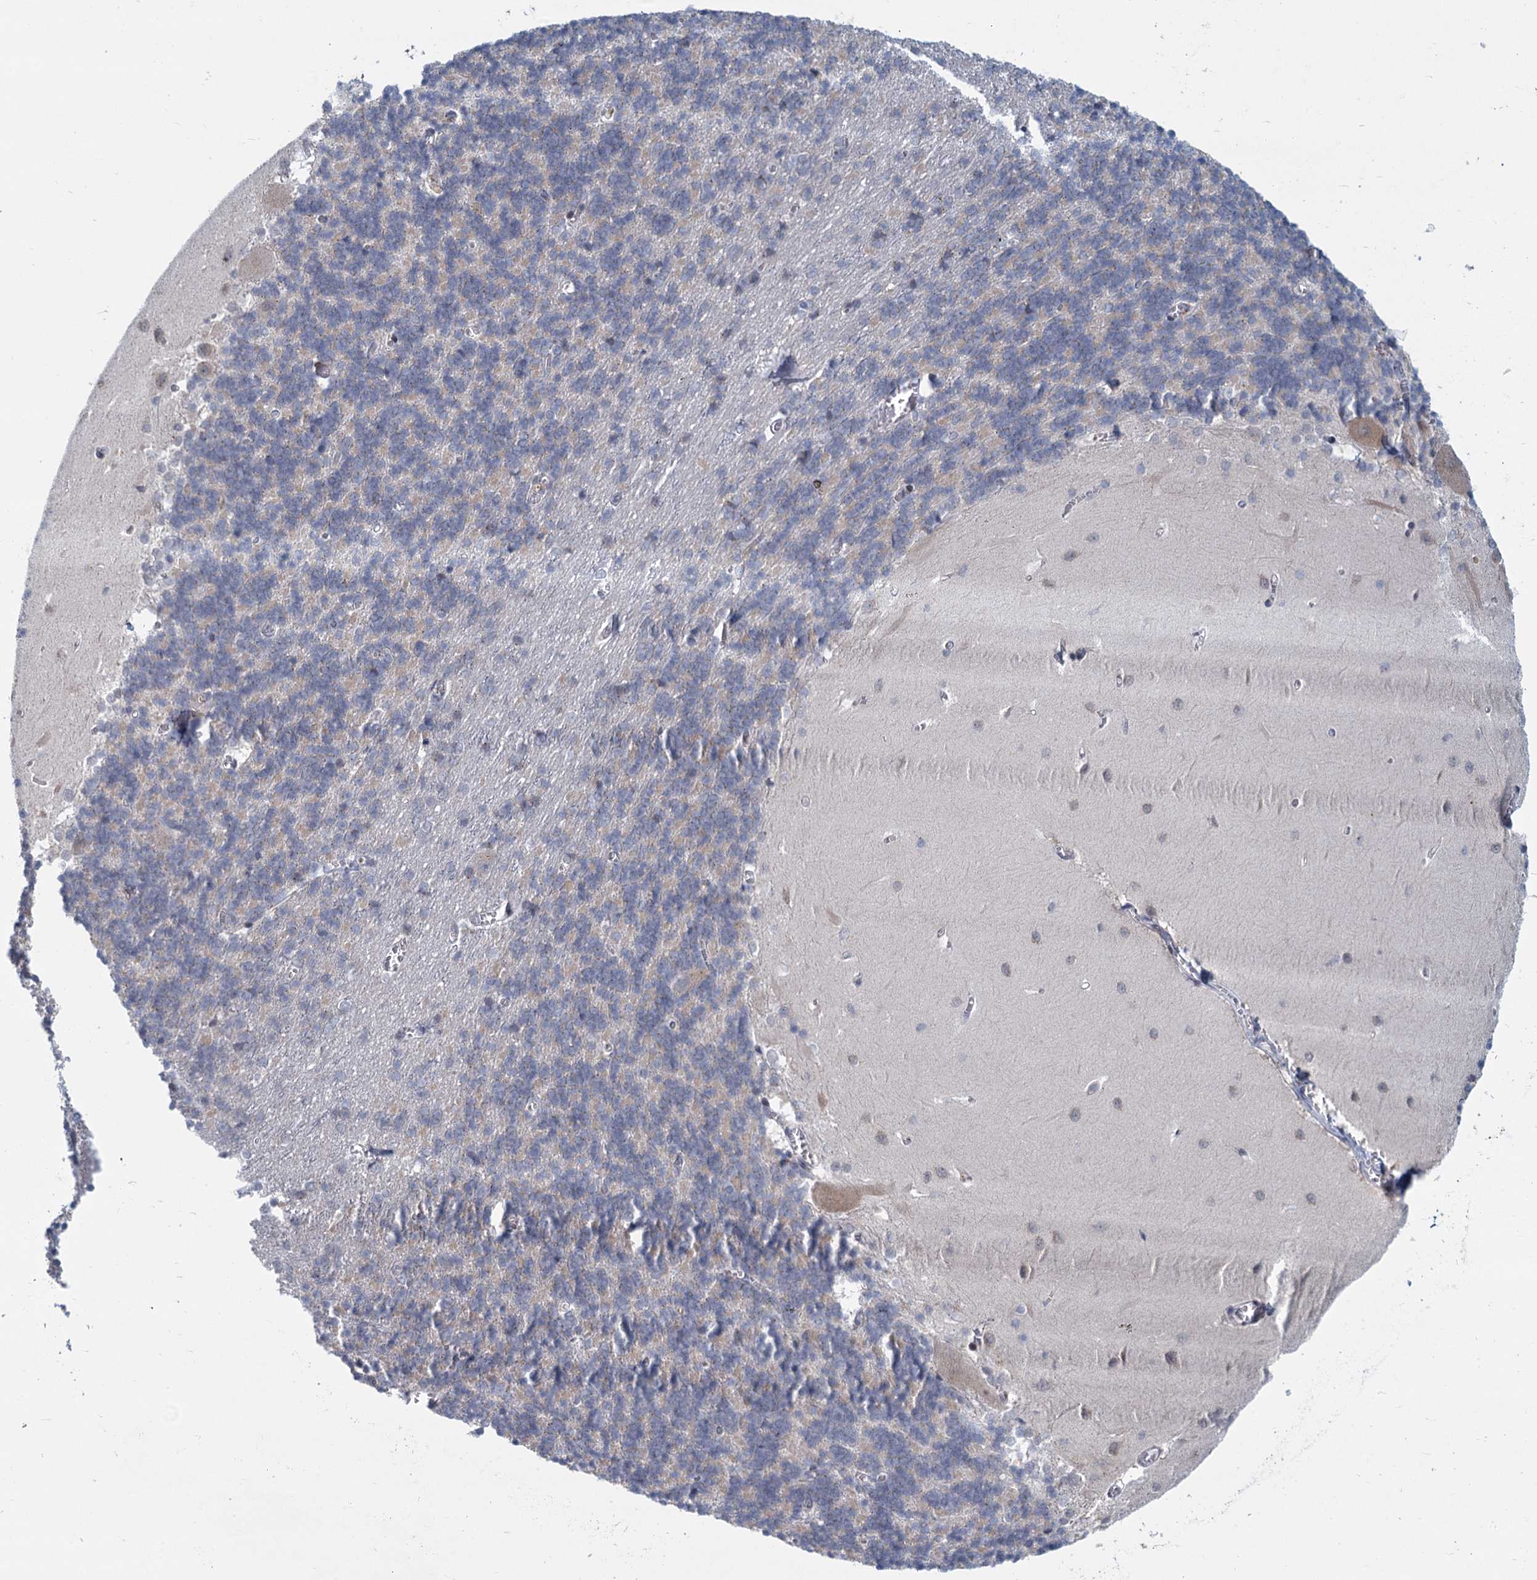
{"staining": {"intensity": "weak", "quantity": "<25%", "location": "cytoplasmic/membranous"}, "tissue": "cerebellum", "cell_type": "Cells in granular layer", "image_type": "normal", "snomed": [{"axis": "morphology", "description": "Normal tissue, NOS"}, {"axis": "topography", "description": "Cerebellum"}], "caption": "Micrograph shows no significant protein expression in cells in granular layer of normal cerebellum.", "gene": "STAP1", "patient": {"sex": "male", "age": 37}}